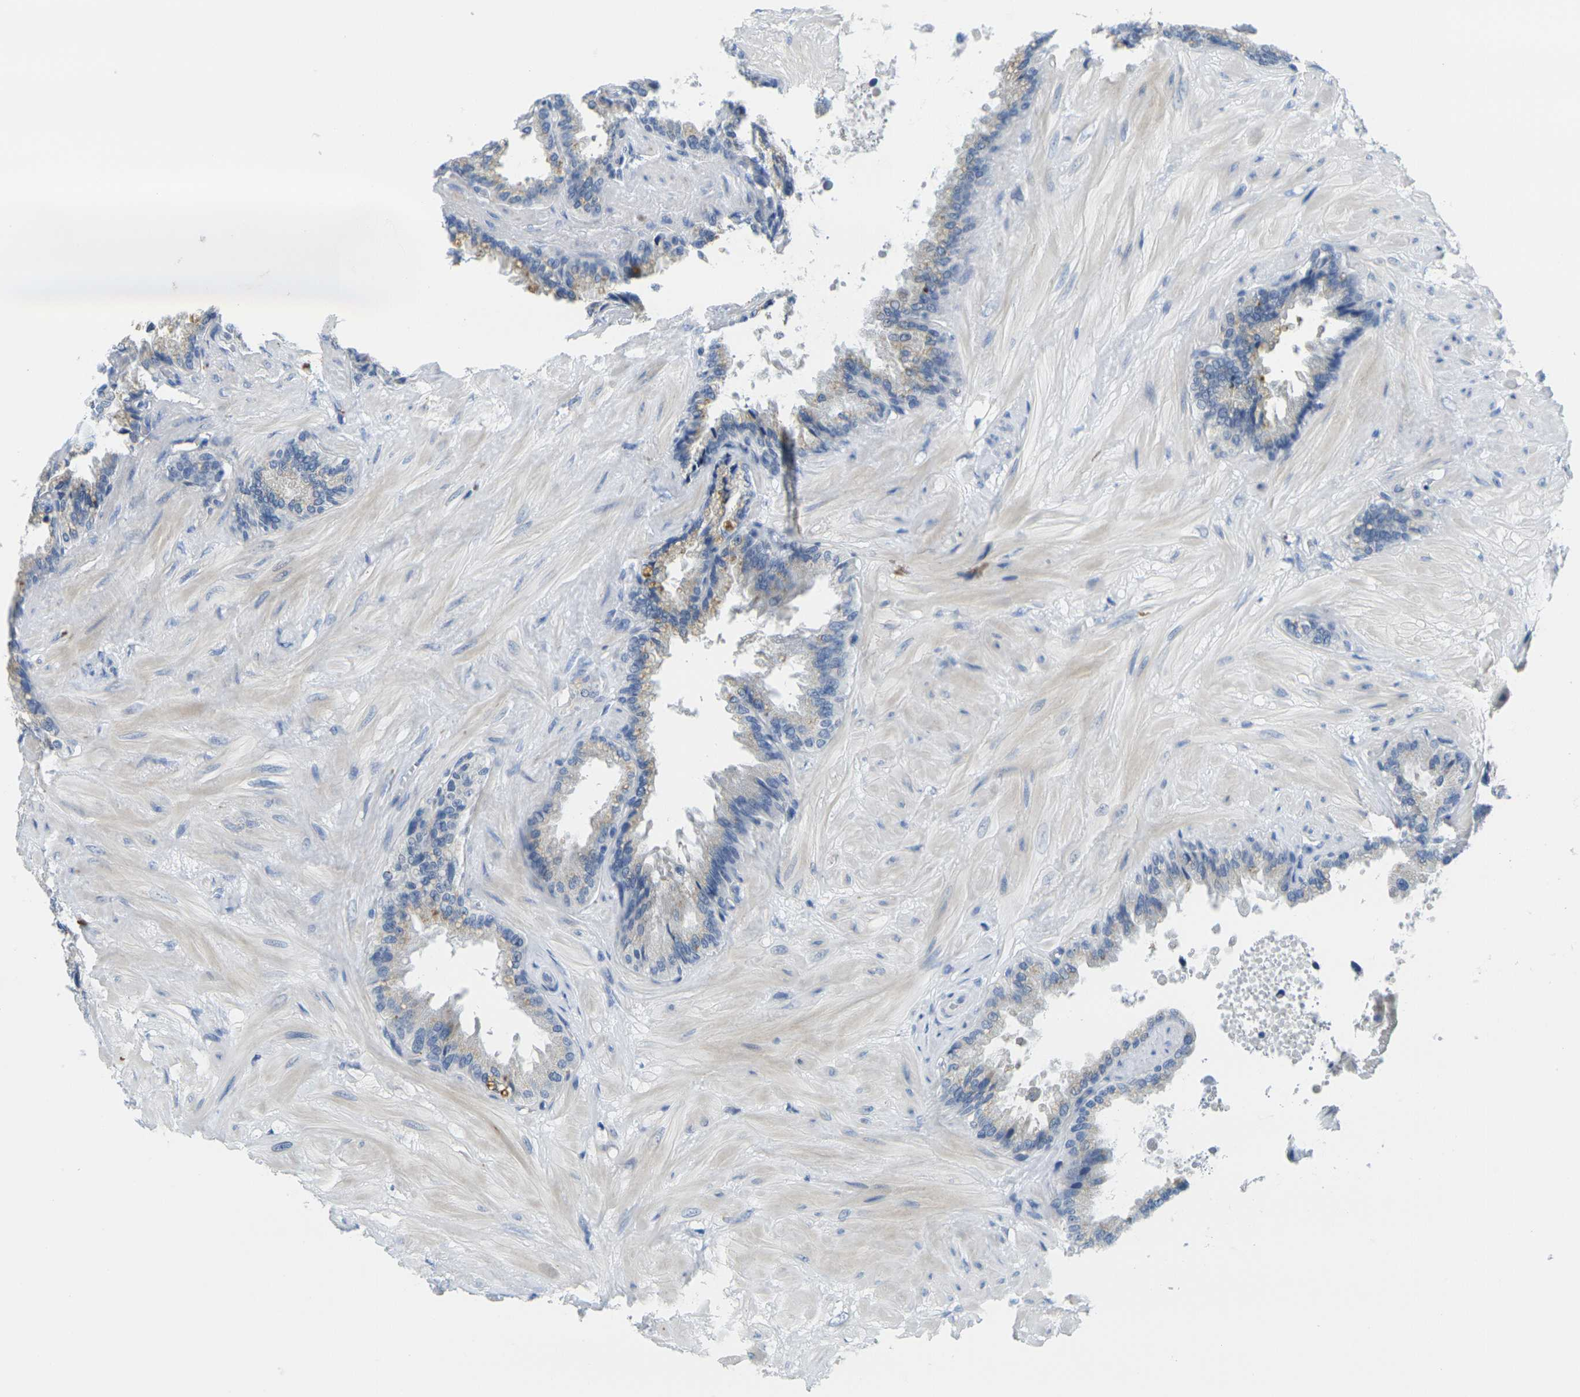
{"staining": {"intensity": "negative", "quantity": "none", "location": "none"}, "tissue": "seminal vesicle", "cell_type": "Glandular cells", "image_type": "normal", "snomed": [{"axis": "morphology", "description": "Normal tissue, NOS"}, {"axis": "topography", "description": "Seminal veicle"}], "caption": "A photomicrograph of seminal vesicle stained for a protein reveals no brown staining in glandular cells.", "gene": "GPR15", "patient": {"sex": "male", "age": 46}}